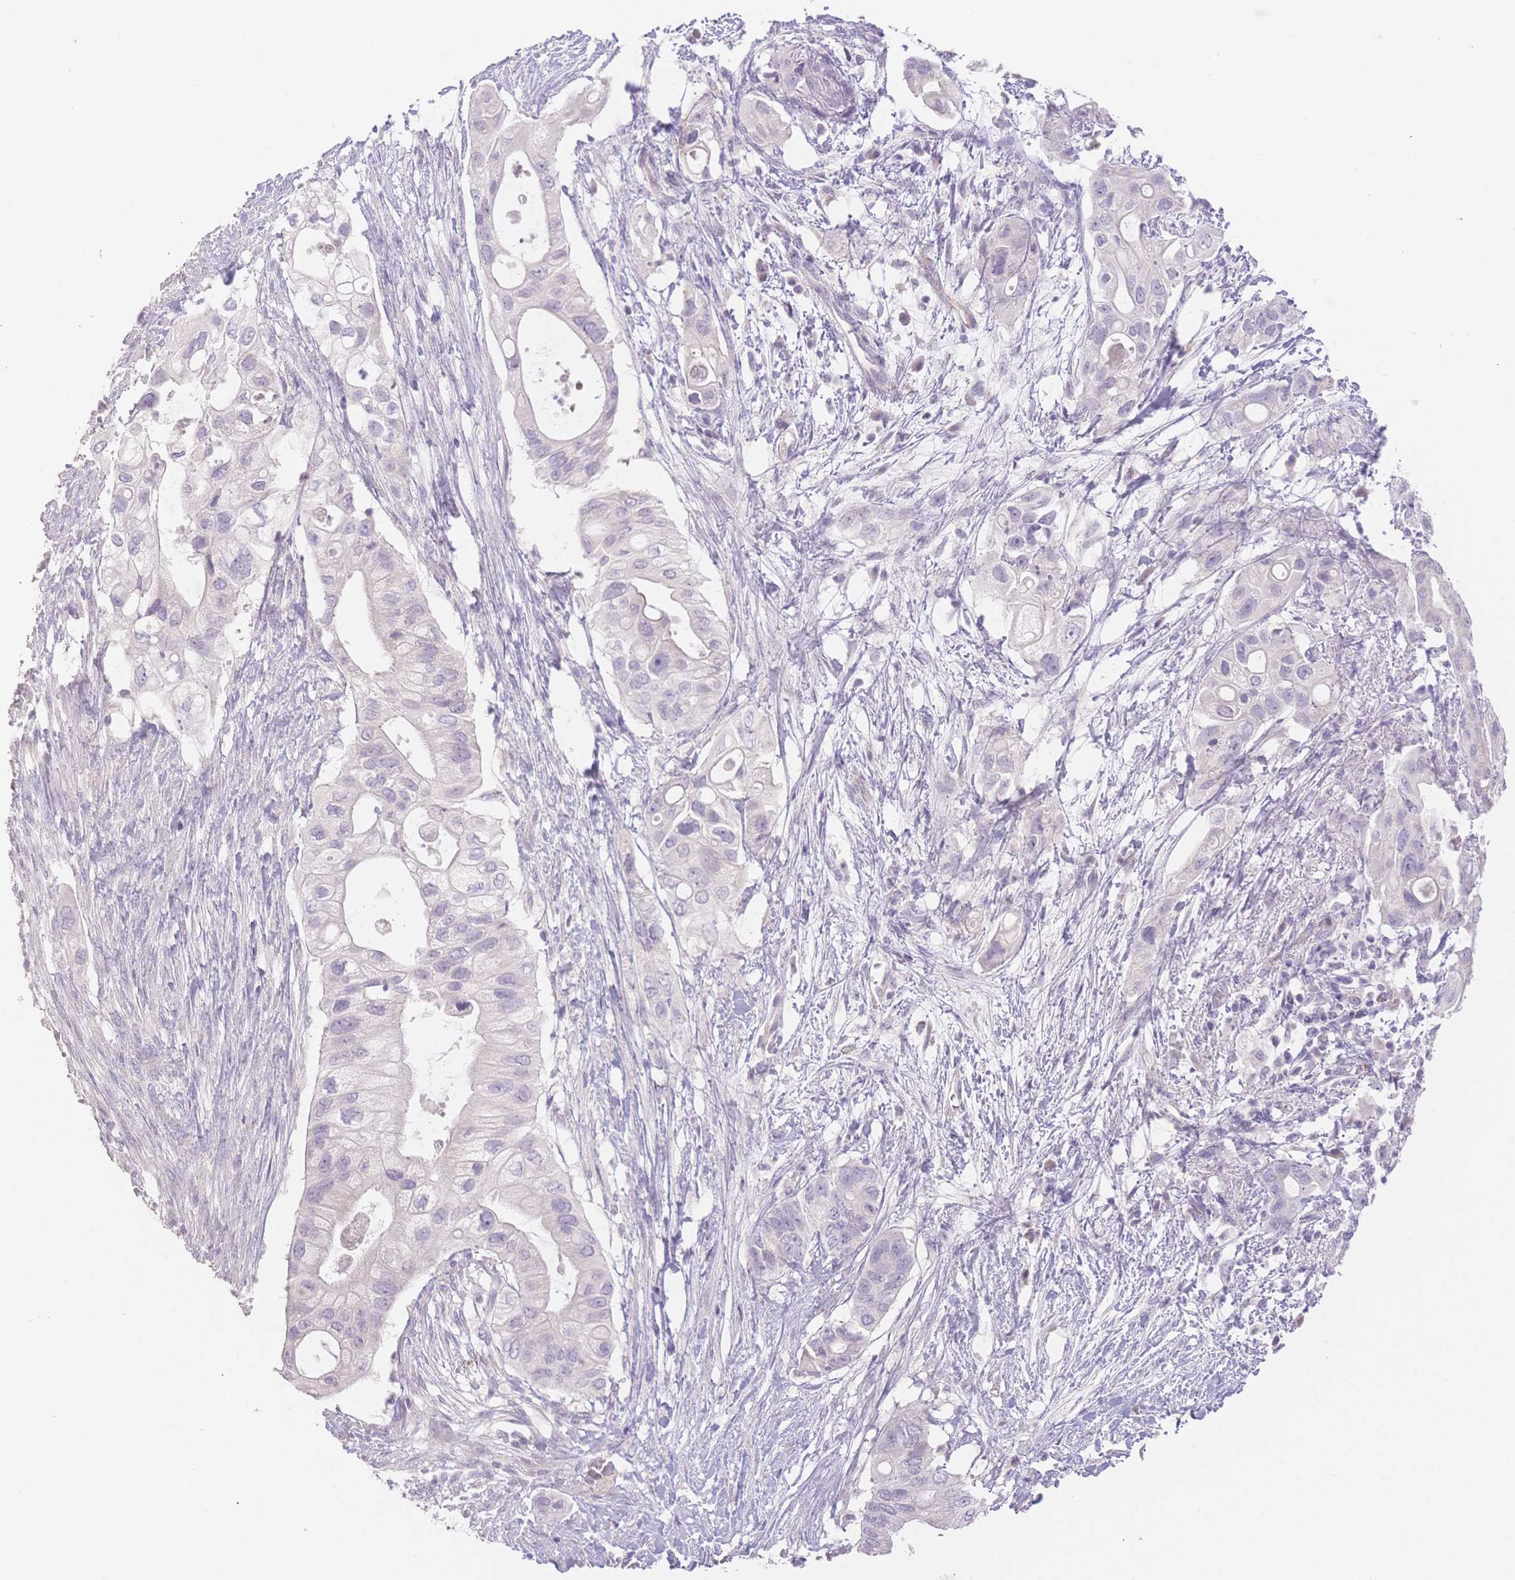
{"staining": {"intensity": "negative", "quantity": "none", "location": "none"}, "tissue": "pancreatic cancer", "cell_type": "Tumor cells", "image_type": "cancer", "snomed": [{"axis": "morphology", "description": "Adenocarcinoma, NOS"}, {"axis": "topography", "description": "Pancreas"}], "caption": "Immunohistochemical staining of pancreatic cancer displays no significant staining in tumor cells.", "gene": "SUV39H2", "patient": {"sex": "female", "age": 72}}